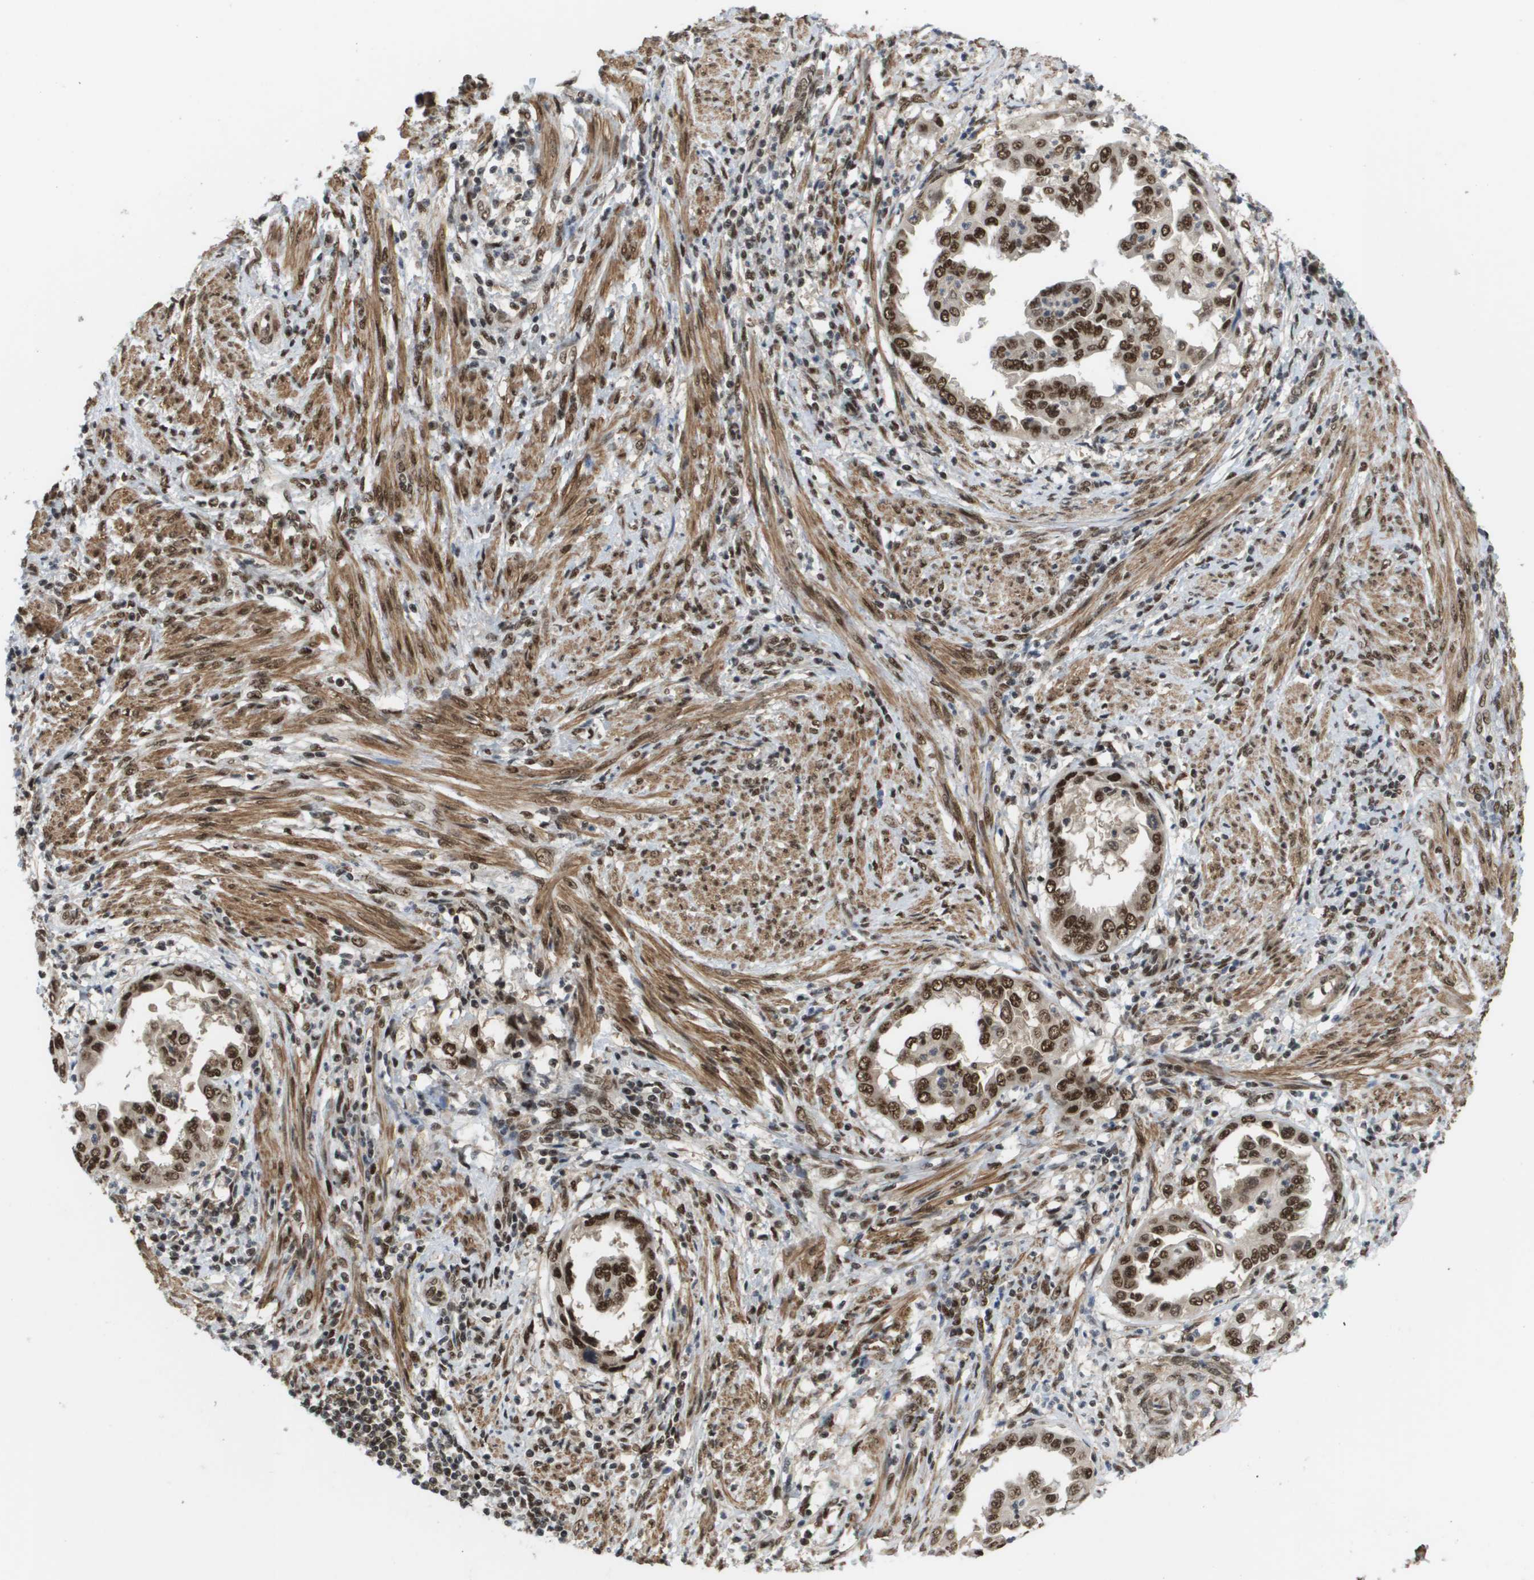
{"staining": {"intensity": "strong", "quantity": ">75%", "location": "cytoplasmic/membranous,nuclear"}, "tissue": "endometrial cancer", "cell_type": "Tumor cells", "image_type": "cancer", "snomed": [{"axis": "morphology", "description": "Adenocarcinoma, NOS"}, {"axis": "topography", "description": "Endometrium"}], "caption": "Protein expression analysis of human endometrial cancer (adenocarcinoma) reveals strong cytoplasmic/membranous and nuclear staining in about >75% of tumor cells. The staining is performed using DAB (3,3'-diaminobenzidine) brown chromogen to label protein expression. The nuclei are counter-stained blue using hematoxylin.", "gene": "PRCC", "patient": {"sex": "female", "age": 85}}